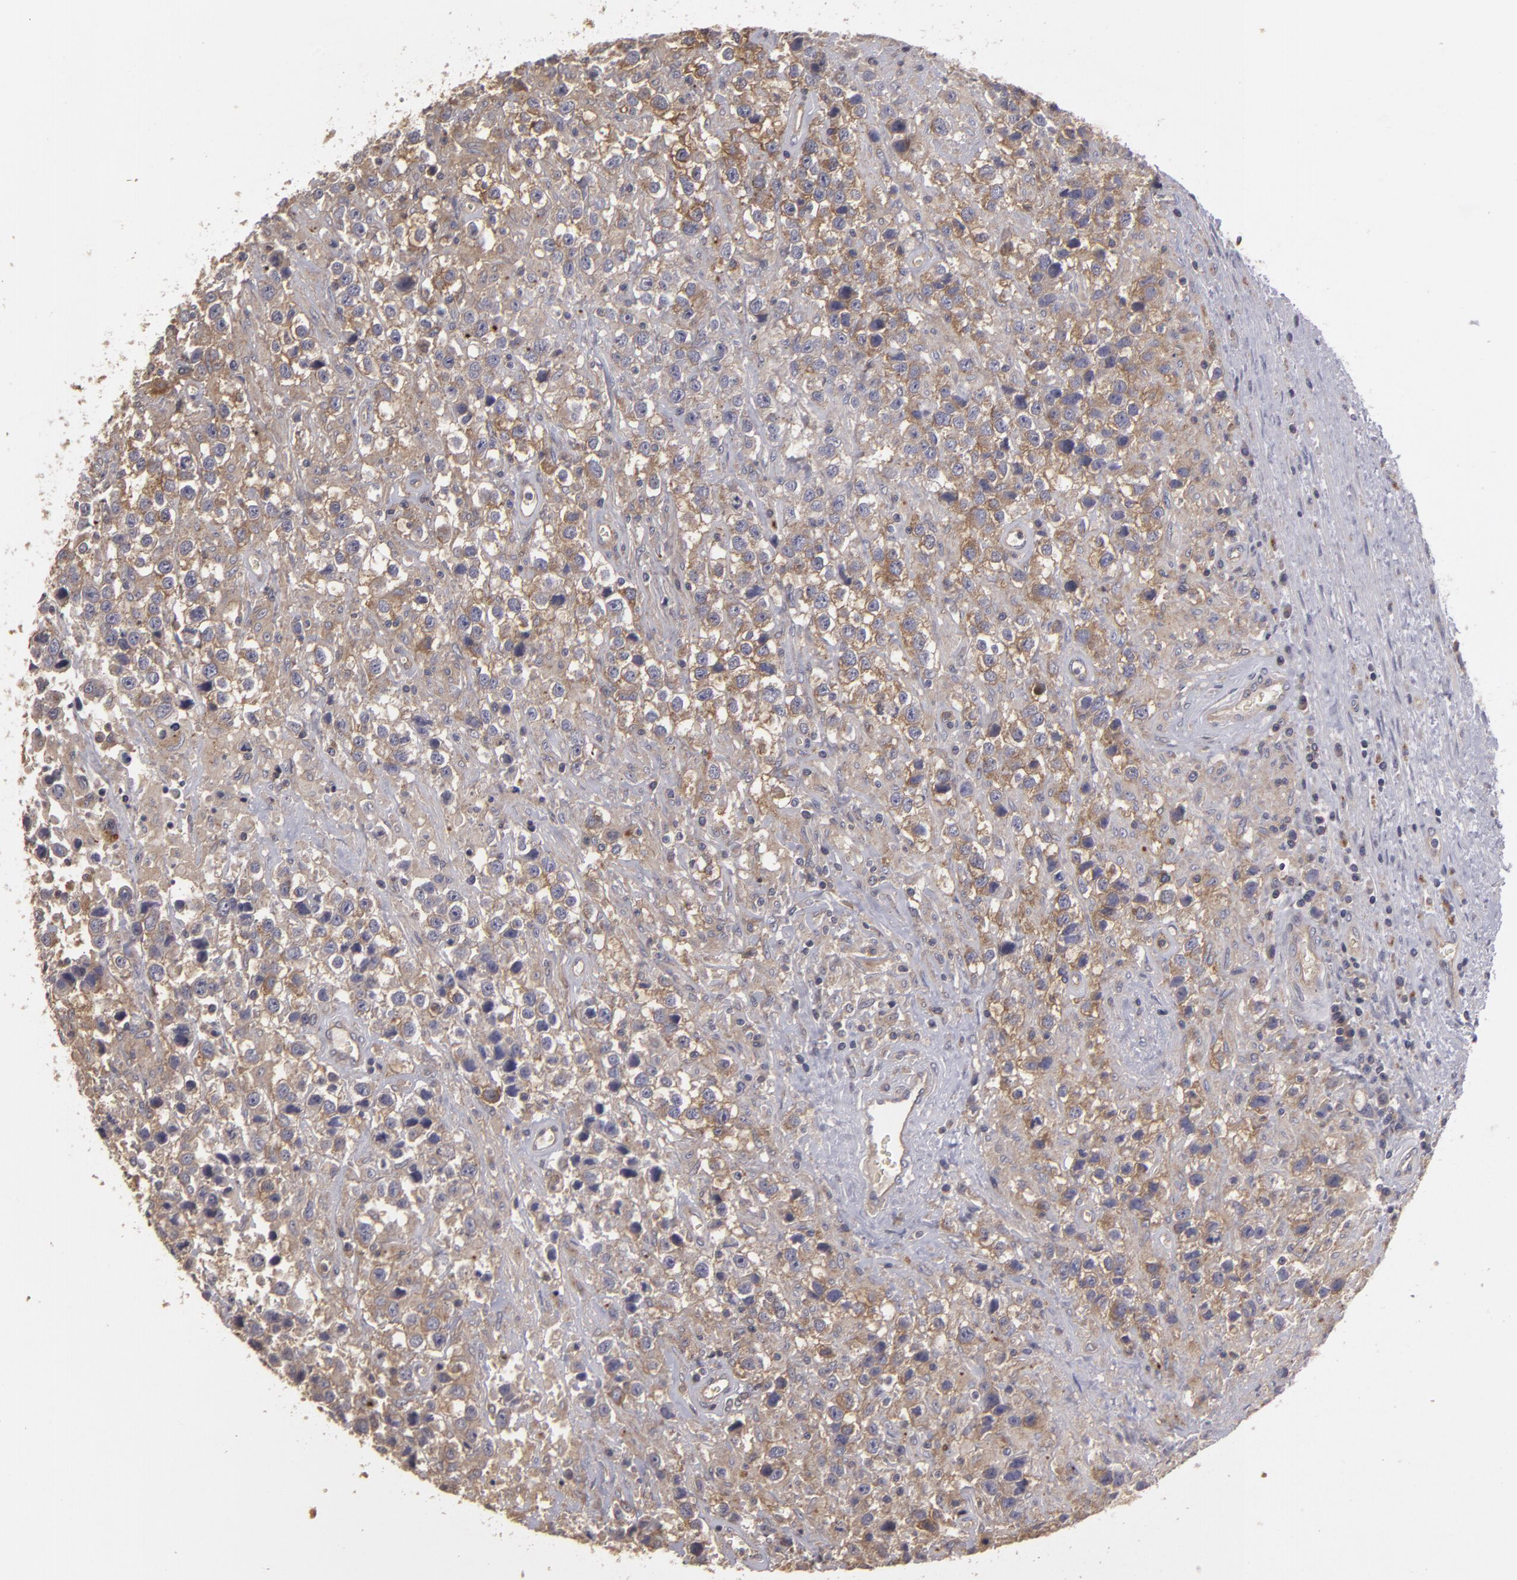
{"staining": {"intensity": "weak", "quantity": ">75%", "location": "cytoplasmic/membranous"}, "tissue": "testis cancer", "cell_type": "Tumor cells", "image_type": "cancer", "snomed": [{"axis": "morphology", "description": "Seminoma, NOS"}, {"axis": "topography", "description": "Testis"}], "caption": "Immunohistochemistry (DAB) staining of human testis cancer displays weak cytoplasmic/membranous protein expression in approximately >75% of tumor cells. The staining was performed using DAB (3,3'-diaminobenzidine) to visualize the protein expression in brown, while the nuclei were stained in blue with hematoxylin (Magnification: 20x).", "gene": "HRAS", "patient": {"sex": "male", "age": 43}}